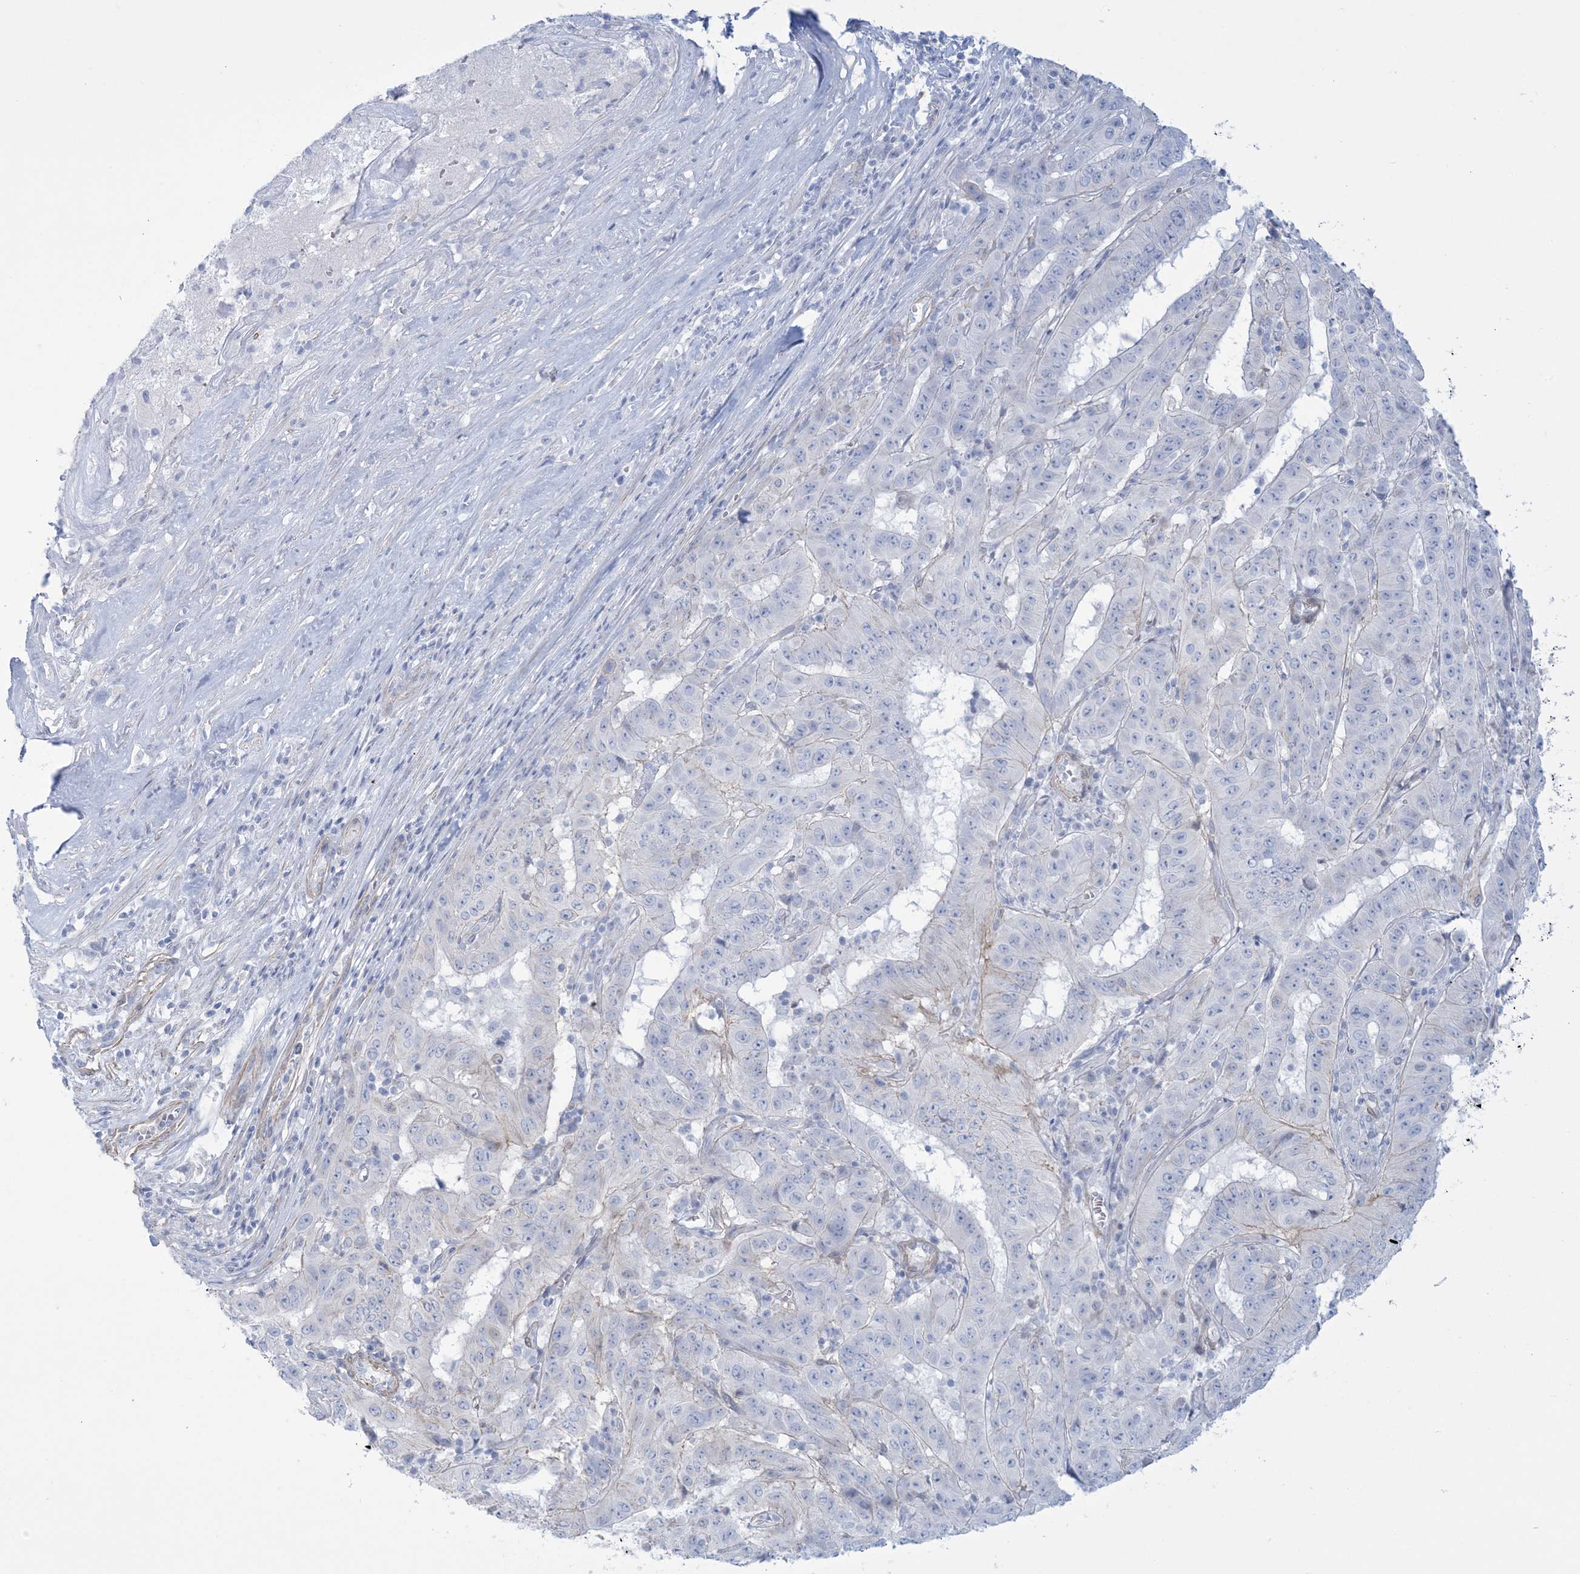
{"staining": {"intensity": "negative", "quantity": "none", "location": "none"}, "tissue": "pancreatic cancer", "cell_type": "Tumor cells", "image_type": "cancer", "snomed": [{"axis": "morphology", "description": "Adenocarcinoma, NOS"}, {"axis": "topography", "description": "Pancreas"}], "caption": "The histopathology image shows no staining of tumor cells in pancreatic adenocarcinoma.", "gene": "AGXT", "patient": {"sex": "male", "age": 63}}